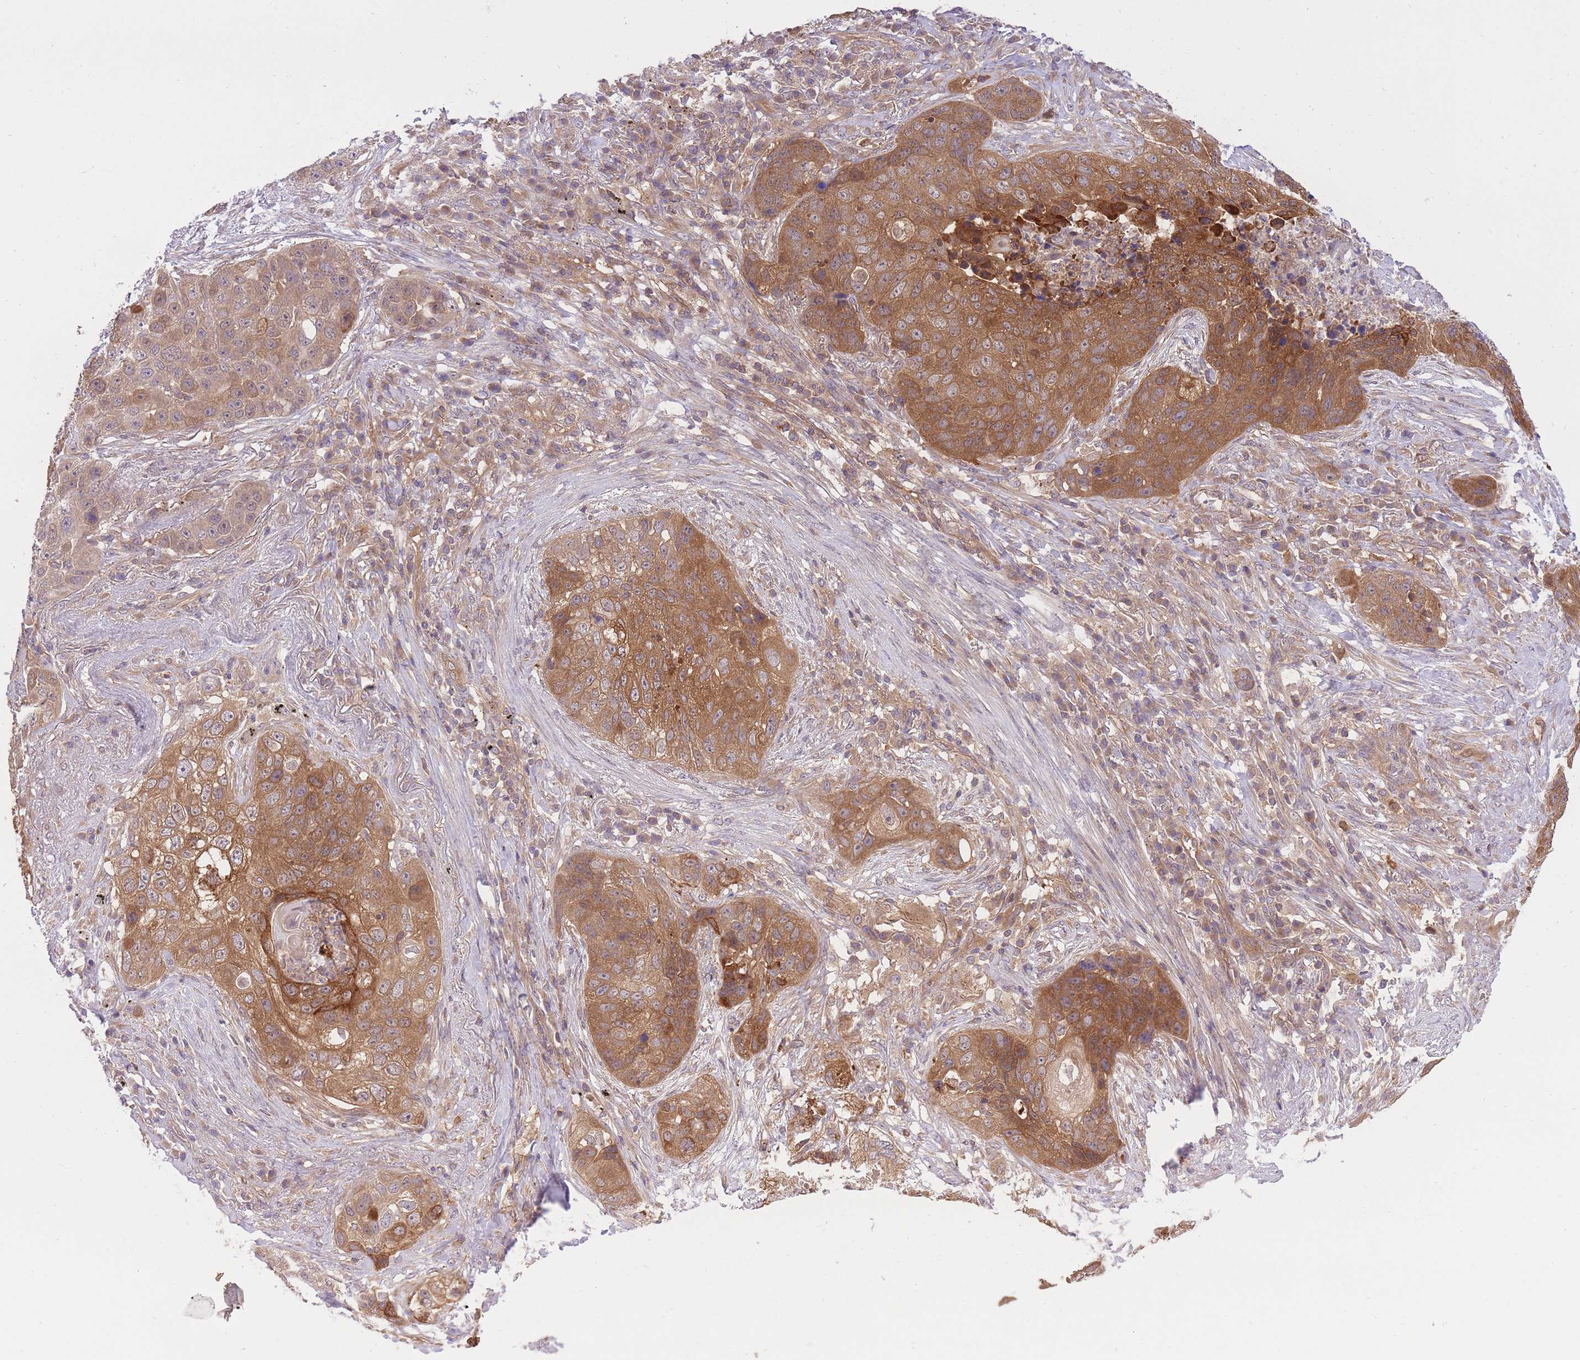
{"staining": {"intensity": "strong", "quantity": ">75%", "location": "cytoplasmic/membranous"}, "tissue": "lung cancer", "cell_type": "Tumor cells", "image_type": "cancer", "snomed": [{"axis": "morphology", "description": "Squamous cell carcinoma, NOS"}, {"axis": "topography", "description": "Lung"}], "caption": "The immunohistochemical stain highlights strong cytoplasmic/membranous positivity in tumor cells of lung squamous cell carcinoma tissue.", "gene": "PREP", "patient": {"sex": "female", "age": 63}}